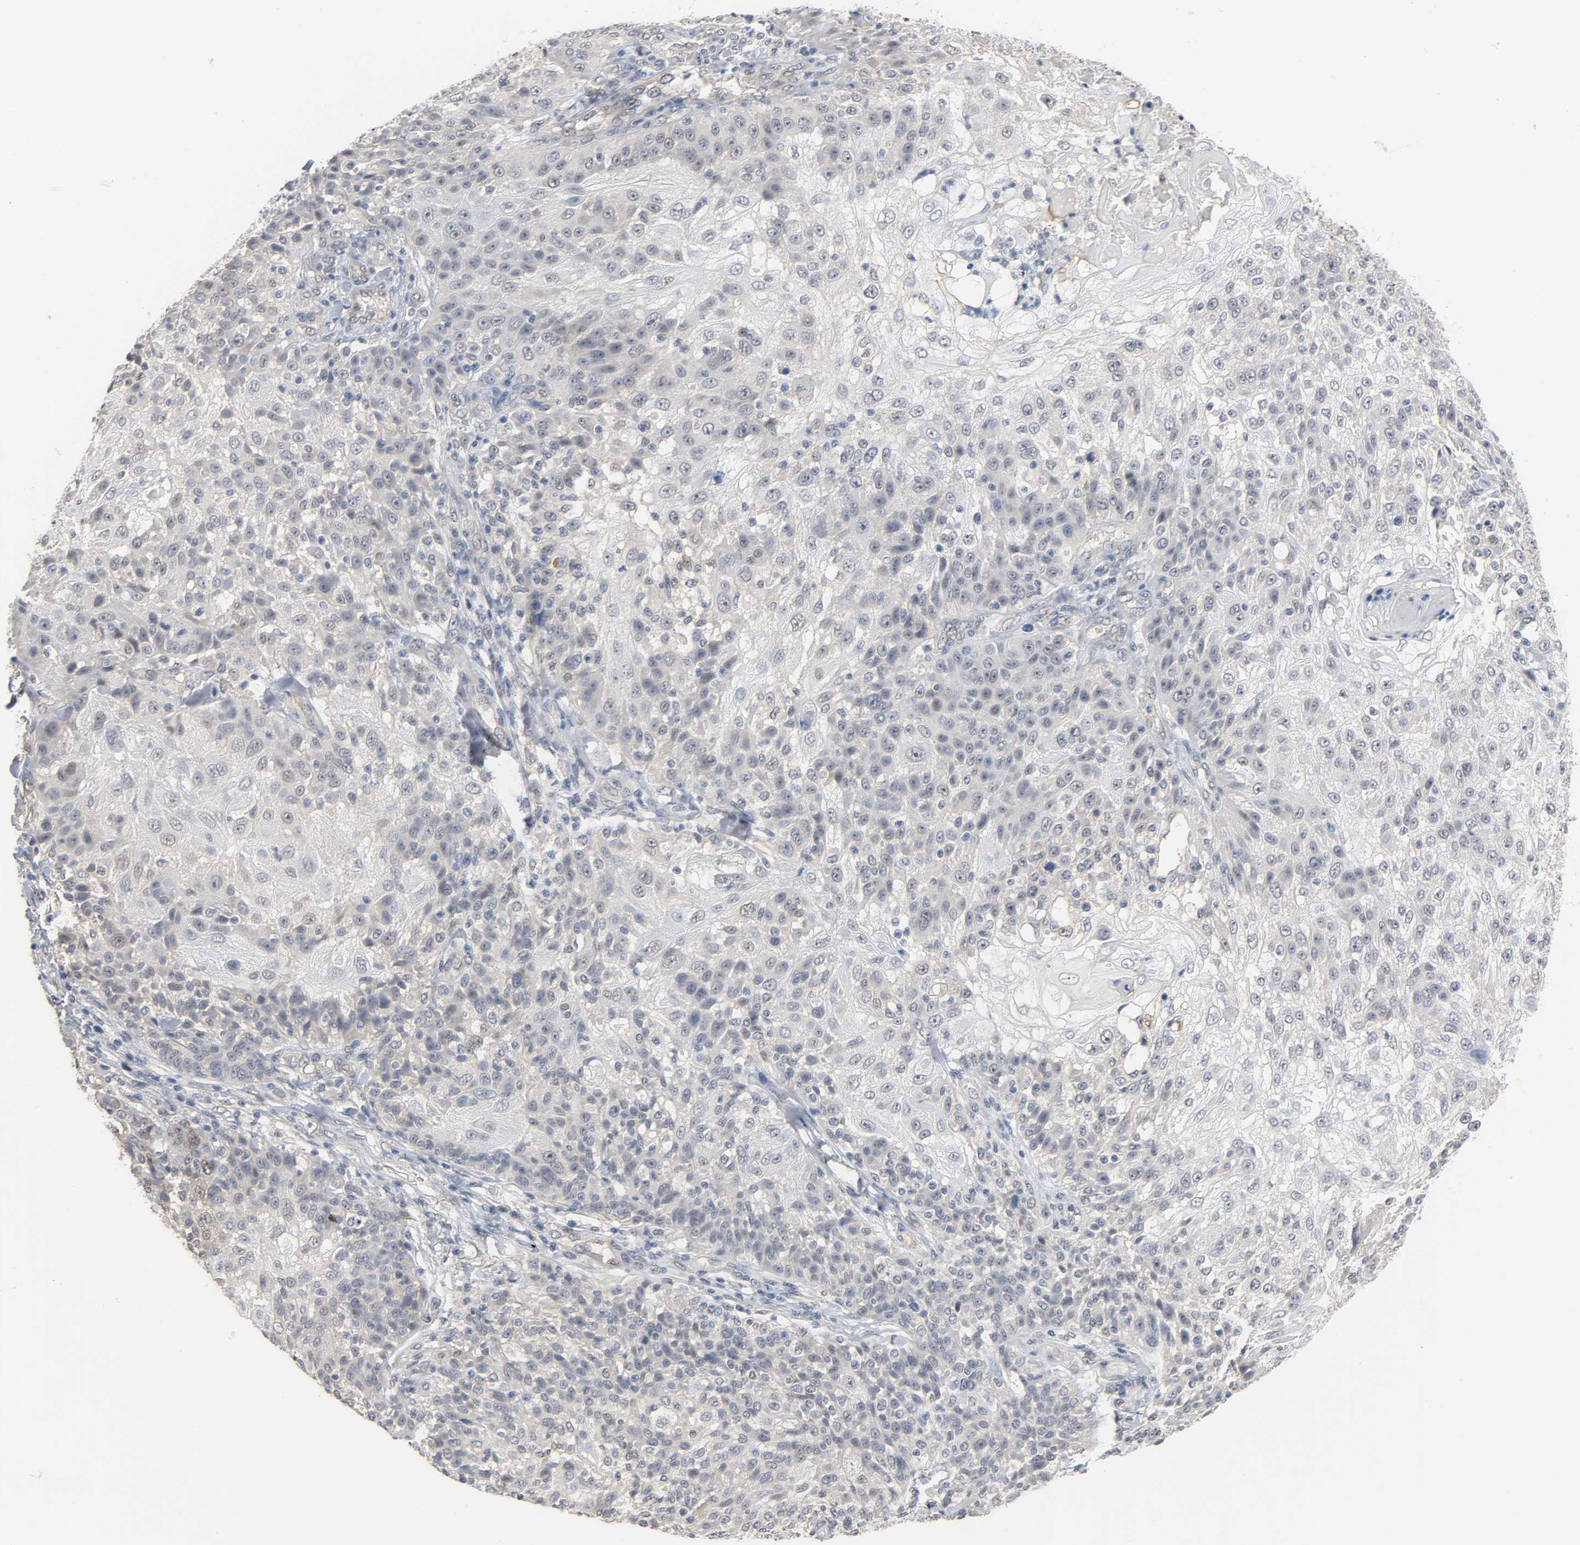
{"staining": {"intensity": "negative", "quantity": "none", "location": "none"}, "tissue": "skin cancer", "cell_type": "Tumor cells", "image_type": "cancer", "snomed": [{"axis": "morphology", "description": "Normal tissue, NOS"}, {"axis": "morphology", "description": "Squamous cell carcinoma, NOS"}, {"axis": "topography", "description": "Skin"}], "caption": "Skin squamous cell carcinoma stained for a protein using immunohistochemistry (IHC) displays no positivity tumor cells.", "gene": "ACSS2", "patient": {"sex": "female", "age": 83}}